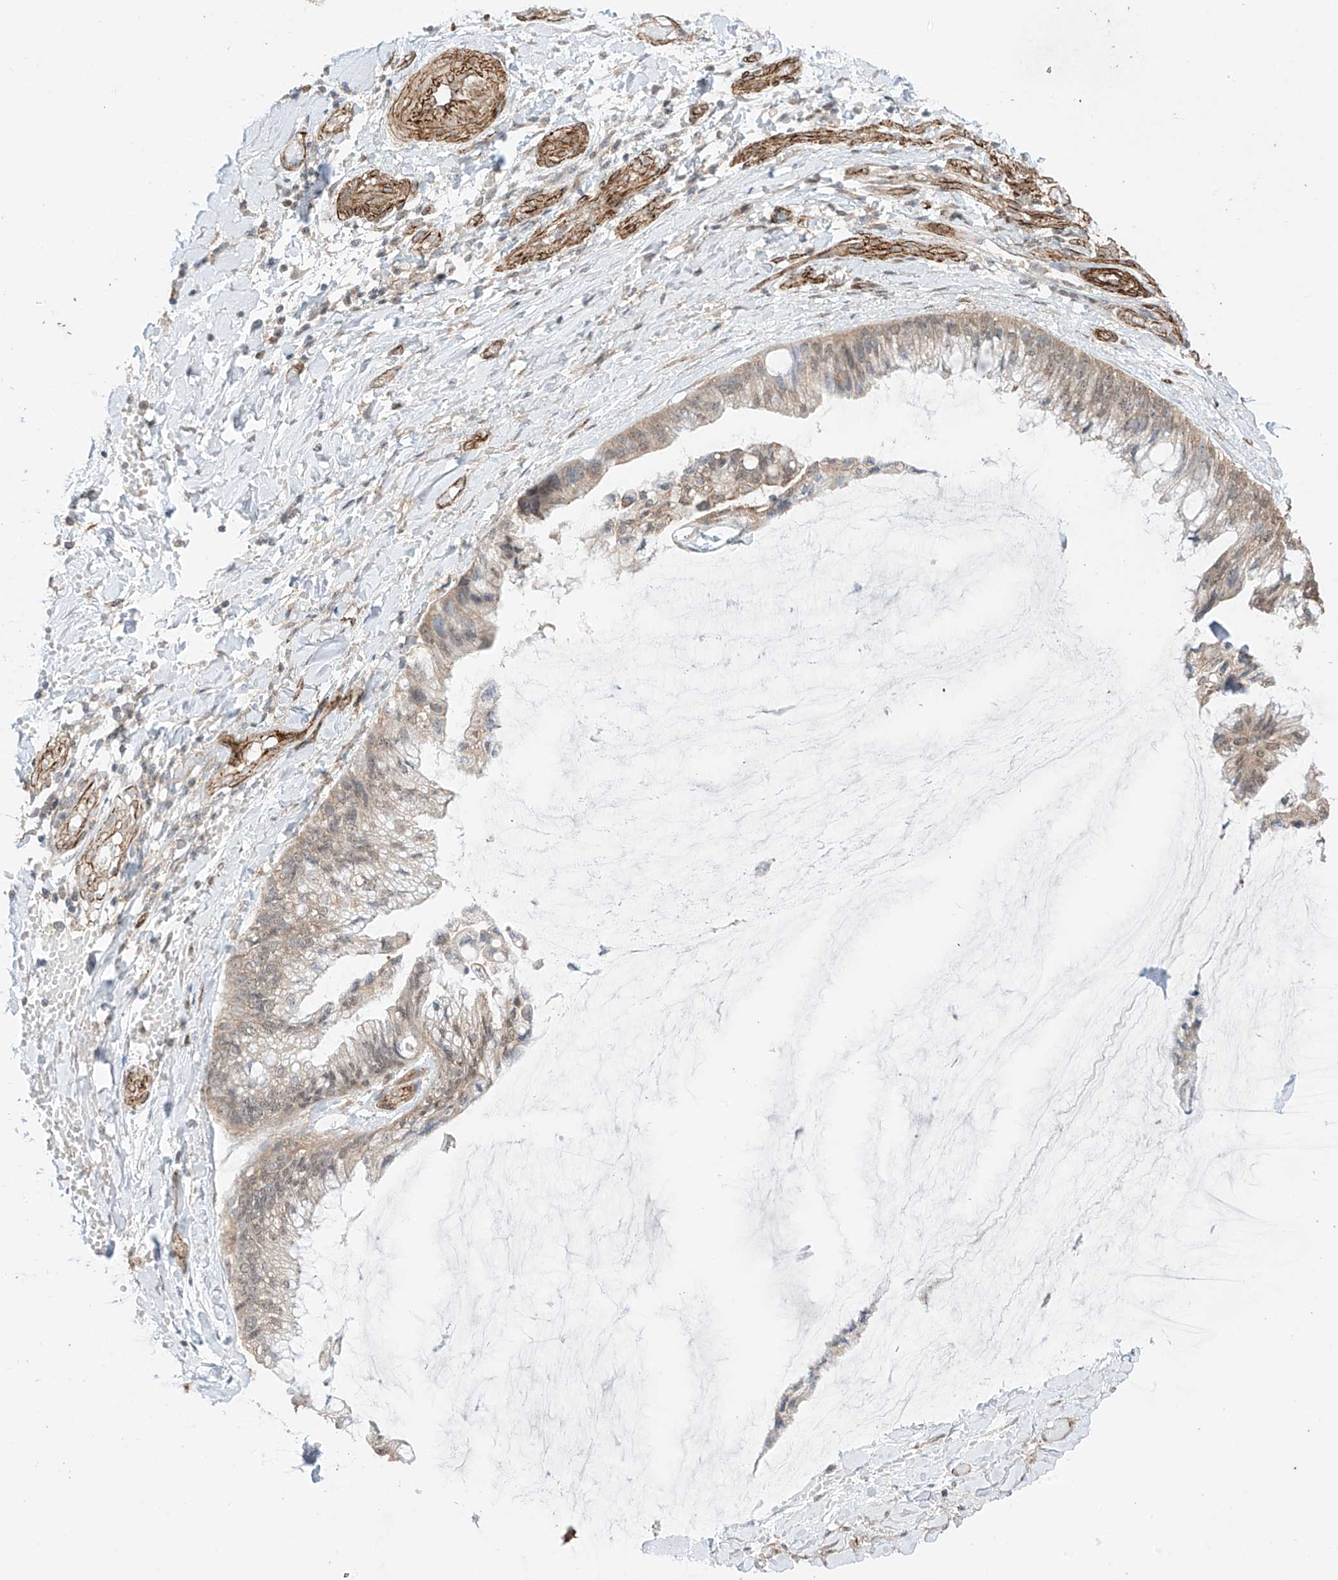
{"staining": {"intensity": "weak", "quantity": "25%-75%", "location": "cytoplasmic/membranous,nuclear"}, "tissue": "ovarian cancer", "cell_type": "Tumor cells", "image_type": "cancer", "snomed": [{"axis": "morphology", "description": "Cystadenocarcinoma, mucinous, NOS"}, {"axis": "topography", "description": "Ovary"}], "caption": "Immunohistochemistry (IHC) (DAB) staining of human mucinous cystadenocarcinoma (ovarian) exhibits weak cytoplasmic/membranous and nuclear protein staining in approximately 25%-75% of tumor cells.", "gene": "TTLL5", "patient": {"sex": "female", "age": 39}}